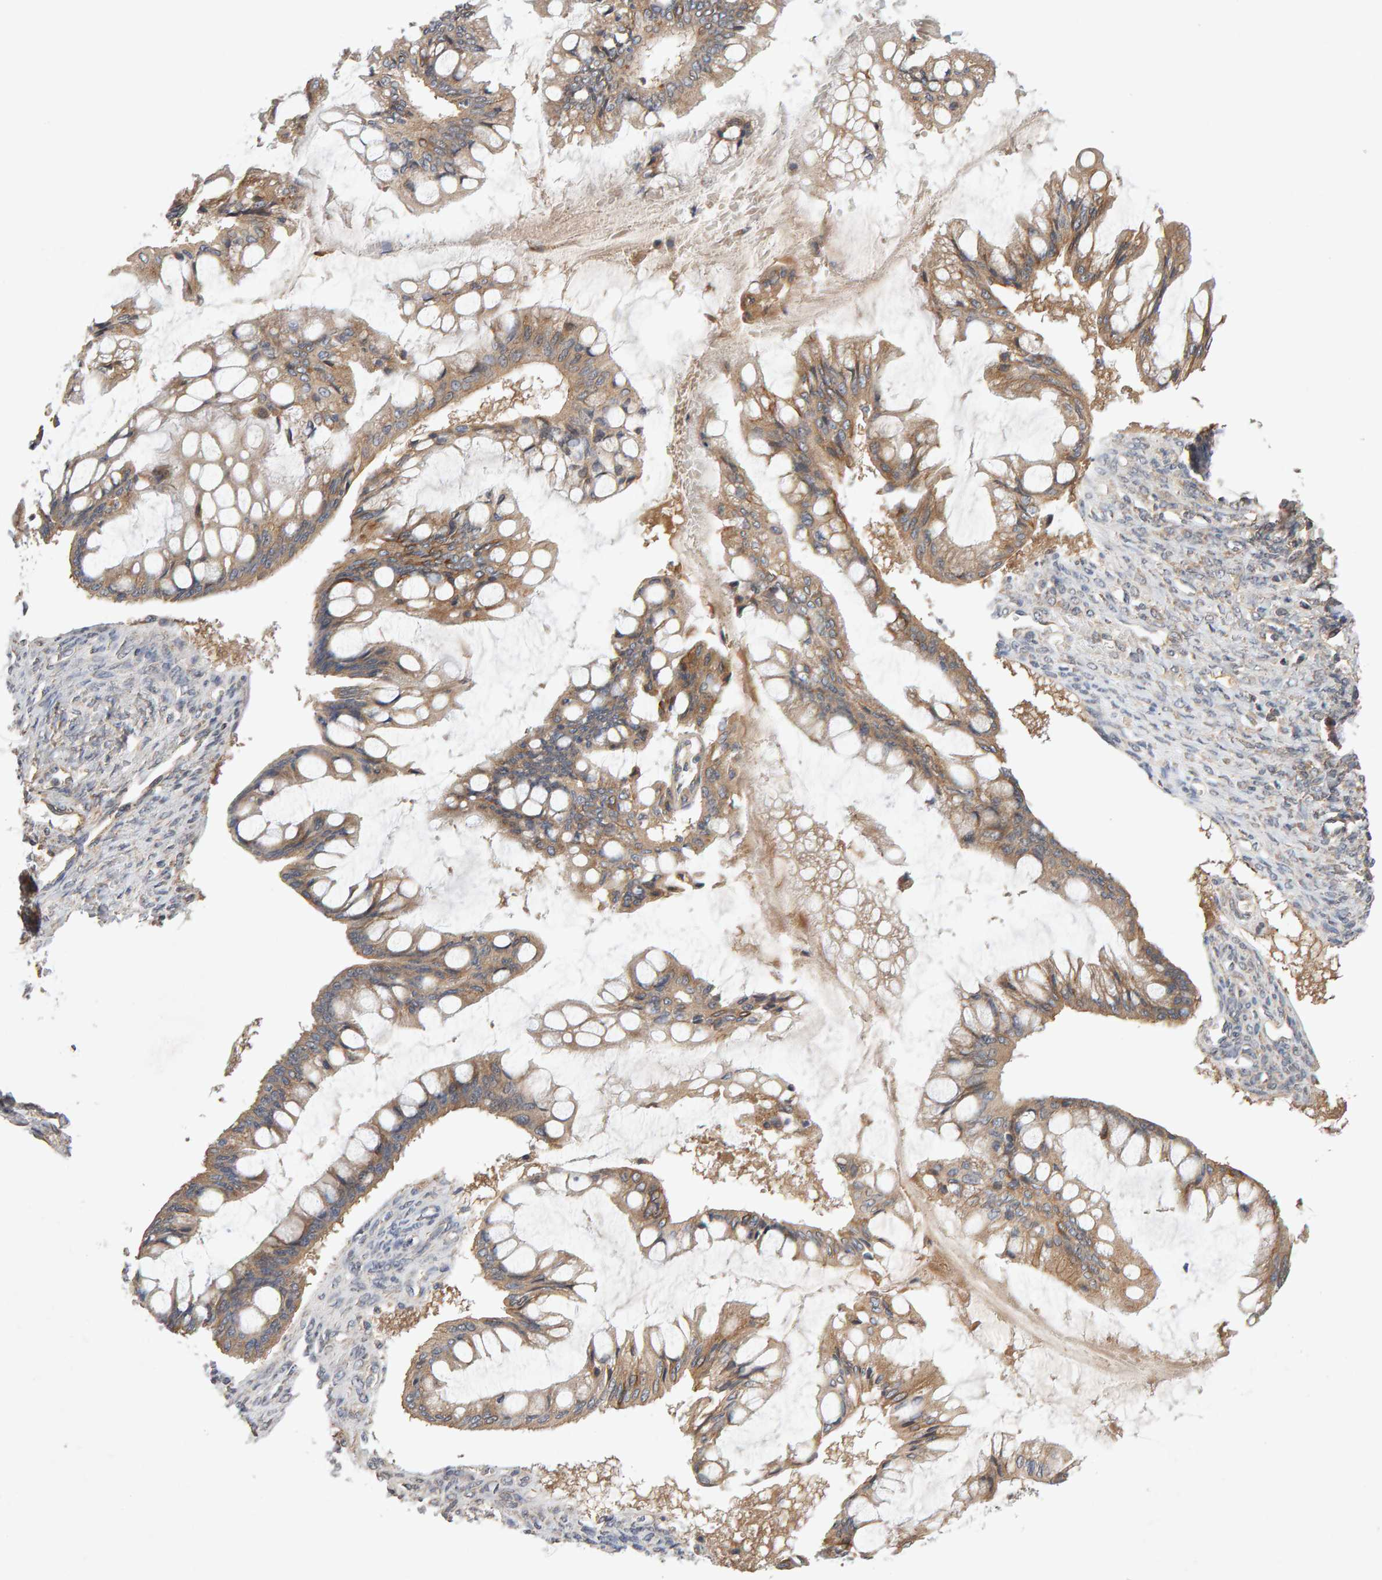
{"staining": {"intensity": "moderate", "quantity": ">75%", "location": "cytoplasmic/membranous"}, "tissue": "ovarian cancer", "cell_type": "Tumor cells", "image_type": "cancer", "snomed": [{"axis": "morphology", "description": "Cystadenocarcinoma, mucinous, NOS"}, {"axis": "topography", "description": "Ovary"}], "caption": "Protein expression analysis of mucinous cystadenocarcinoma (ovarian) demonstrates moderate cytoplasmic/membranous positivity in about >75% of tumor cells.", "gene": "RNF19A", "patient": {"sex": "female", "age": 73}}